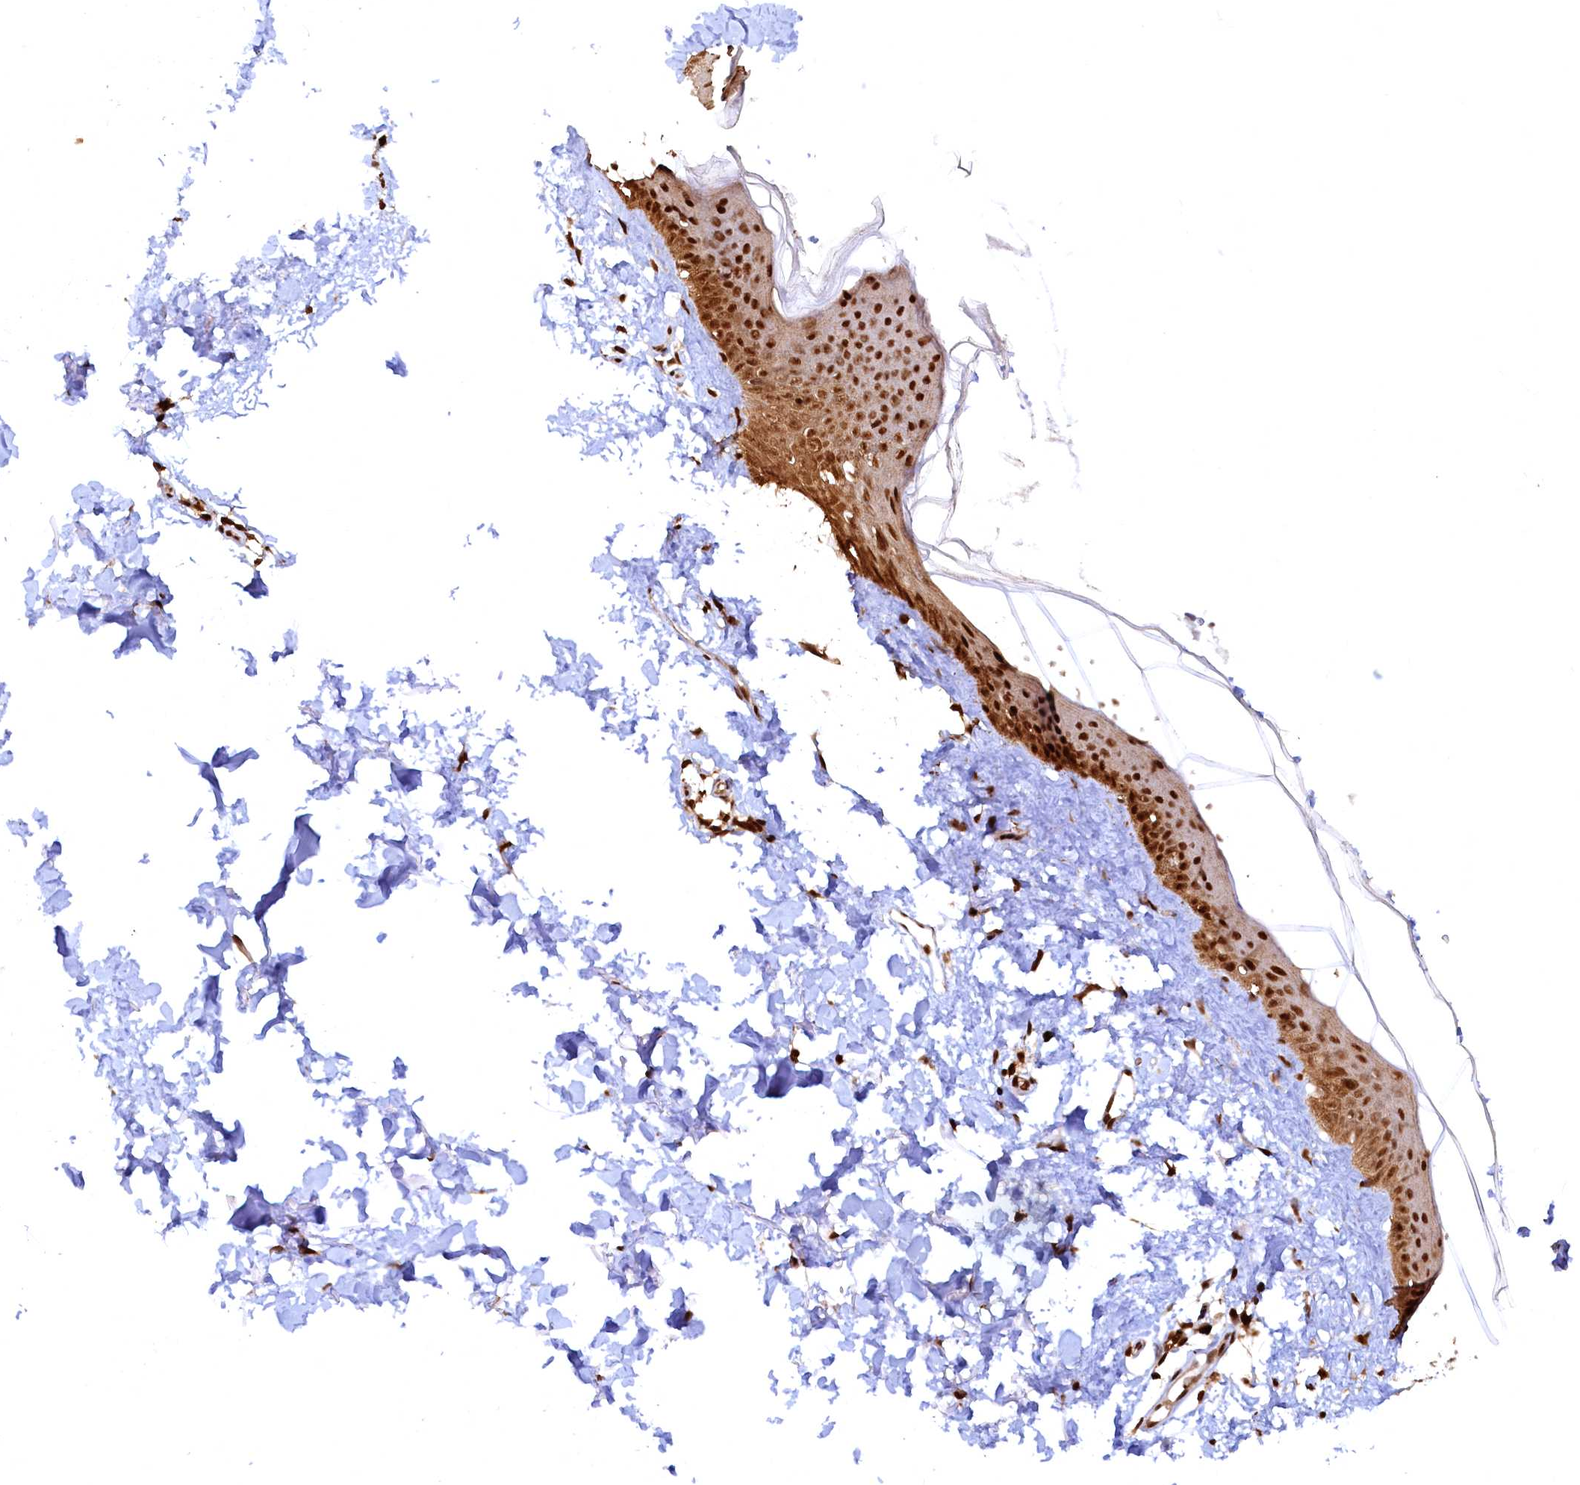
{"staining": {"intensity": "strong", "quantity": ">75%", "location": "cytoplasmic/membranous,nuclear"}, "tissue": "skin", "cell_type": "Fibroblasts", "image_type": "normal", "snomed": [{"axis": "morphology", "description": "Normal tissue, NOS"}, {"axis": "topography", "description": "Skin"}], "caption": "Strong cytoplasmic/membranous,nuclear staining is seen in approximately >75% of fibroblasts in unremarkable skin. The protein of interest is shown in brown color, while the nuclei are stained blue.", "gene": "RSRC2", "patient": {"sex": "female", "age": 58}}